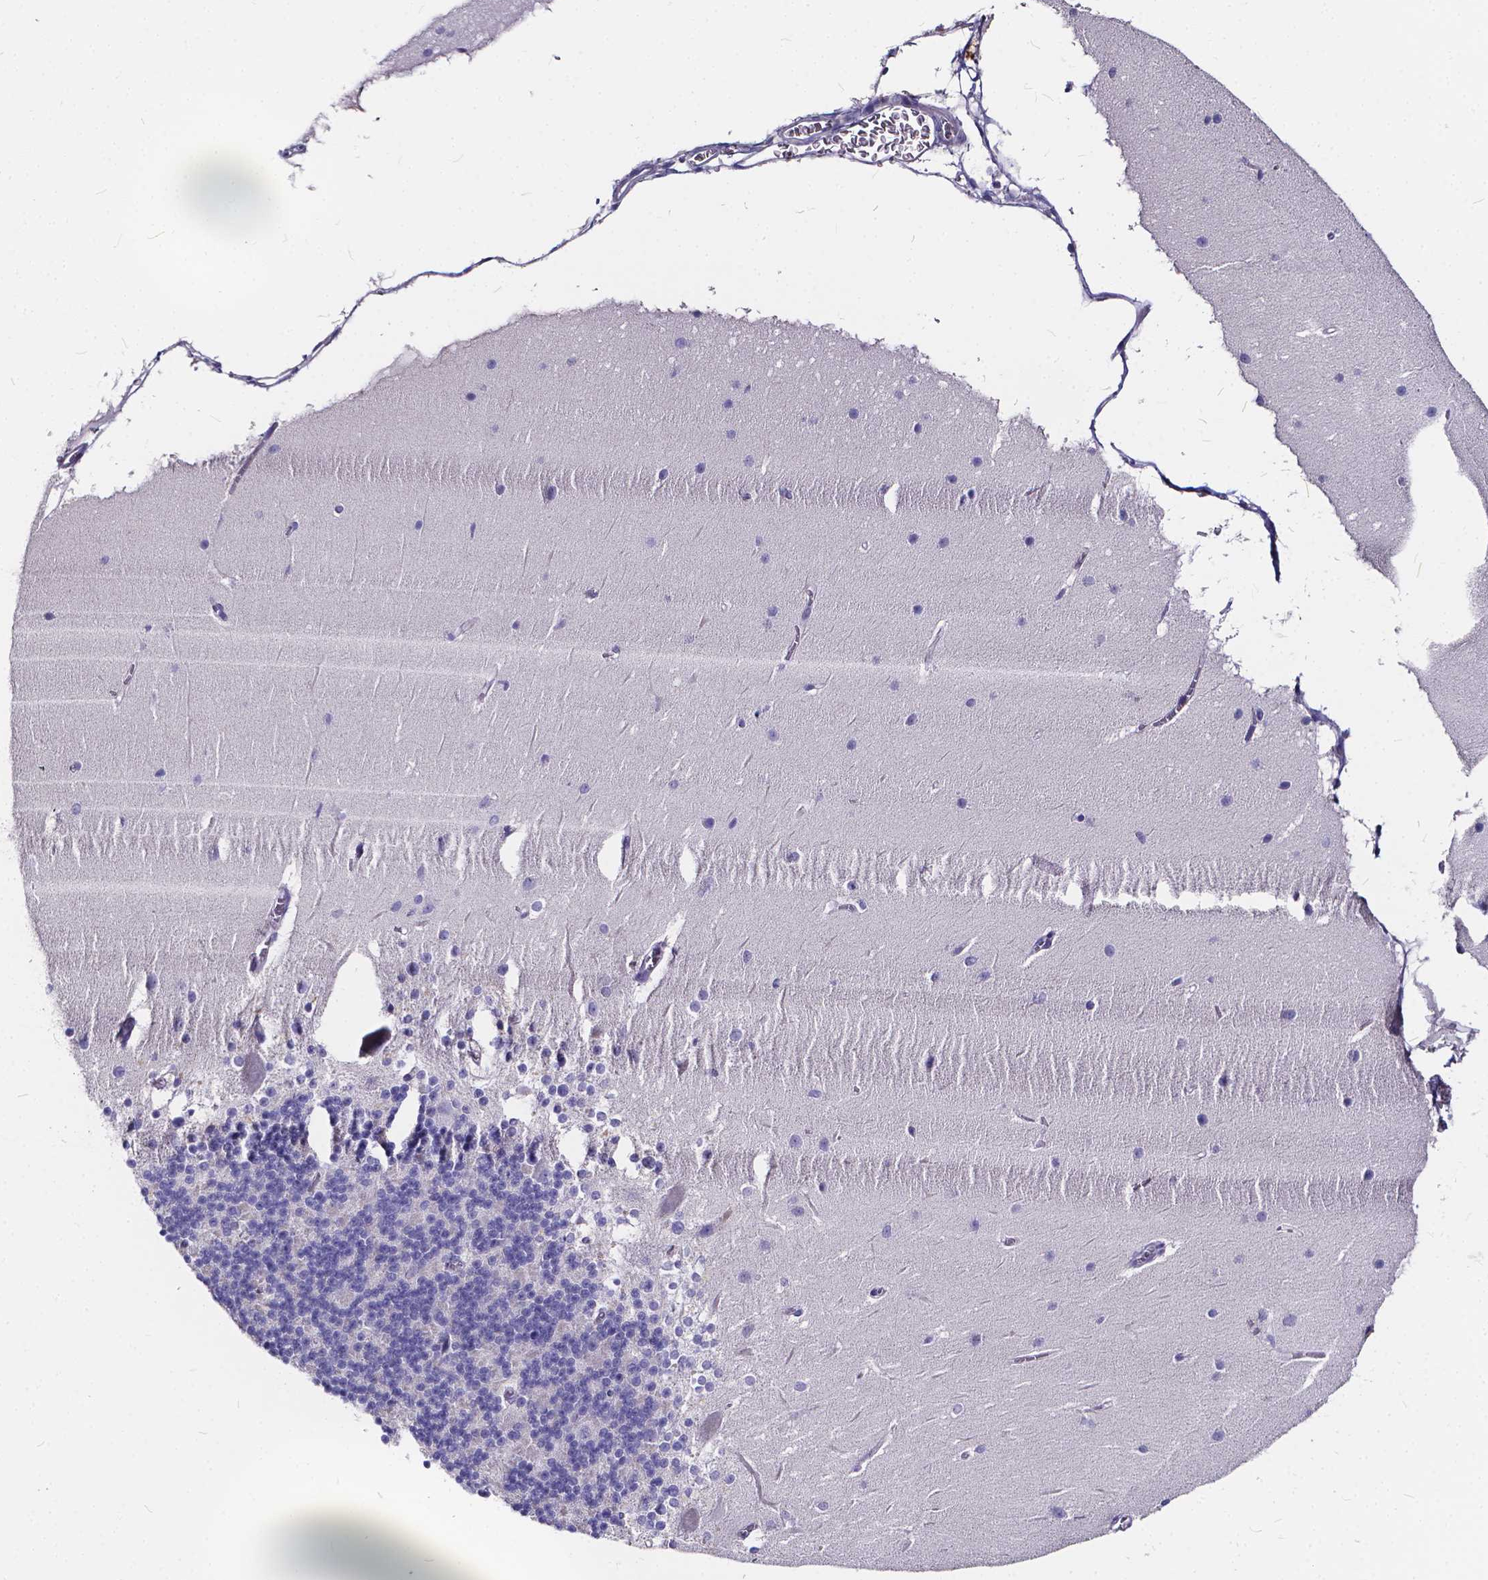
{"staining": {"intensity": "negative", "quantity": "none", "location": "none"}, "tissue": "cerebellum", "cell_type": "Cells in granular layer", "image_type": "normal", "snomed": [{"axis": "morphology", "description": "Normal tissue, NOS"}, {"axis": "topography", "description": "Cerebellum"}], "caption": "This is a photomicrograph of immunohistochemistry (IHC) staining of unremarkable cerebellum, which shows no staining in cells in granular layer. (DAB (3,3'-diaminobenzidine) immunohistochemistry with hematoxylin counter stain).", "gene": "SPEF2", "patient": {"sex": "female", "age": 19}}